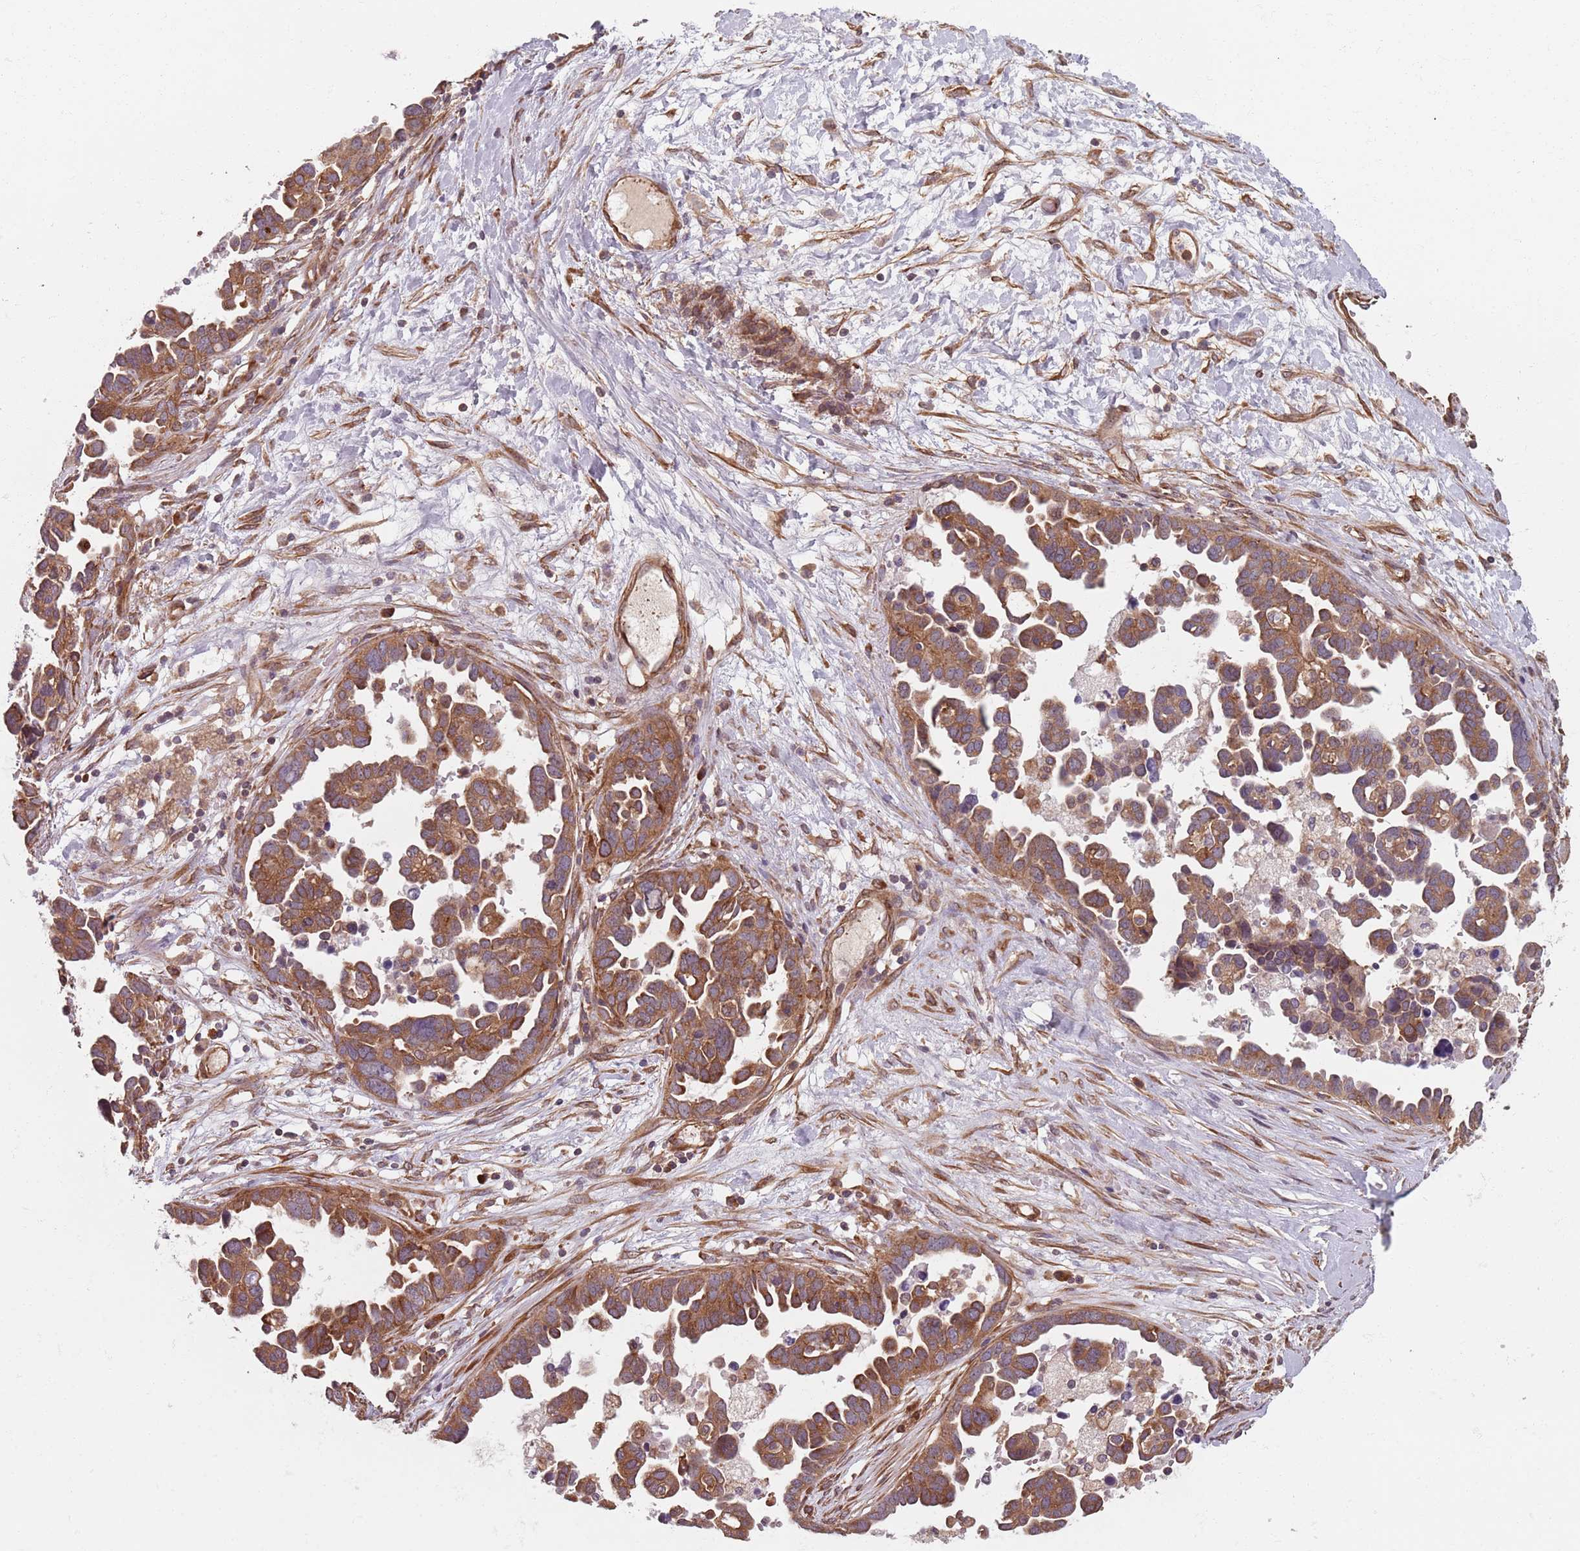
{"staining": {"intensity": "moderate", "quantity": ">75%", "location": "cytoplasmic/membranous"}, "tissue": "ovarian cancer", "cell_type": "Tumor cells", "image_type": "cancer", "snomed": [{"axis": "morphology", "description": "Cystadenocarcinoma, serous, NOS"}, {"axis": "topography", "description": "Ovary"}], "caption": "IHC (DAB (3,3'-diaminobenzidine)) staining of human ovarian cancer (serous cystadenocarcinoma) shows moderate cytoplasmic/membranous protein positivity in about >75% of tumor cells.", "gene": "NOTCH3", "patient": {"sex": "female", "age": 54}}